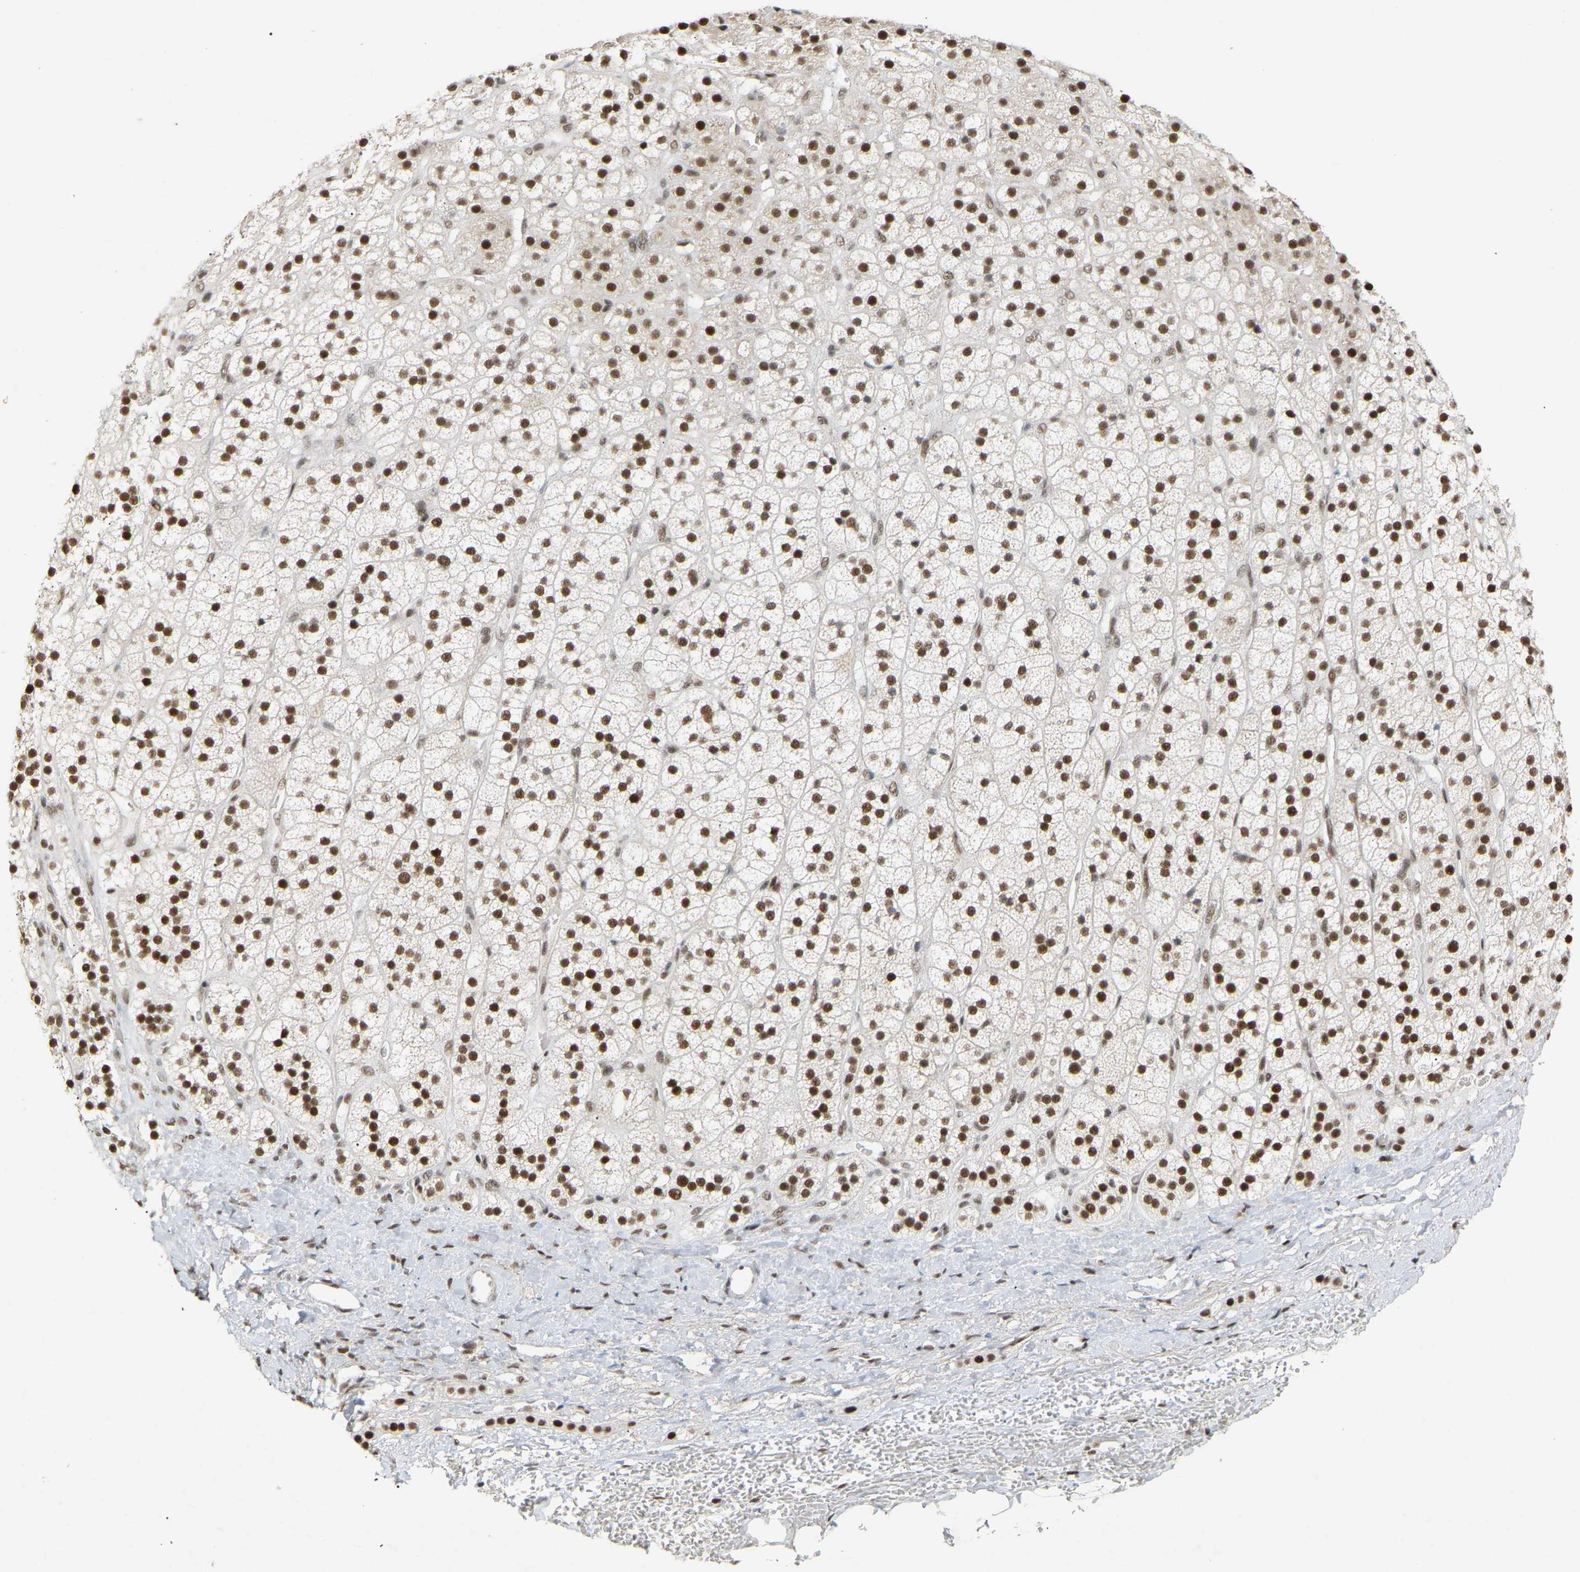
{"staining": {"intensity": "strong", "quantity": ">75%", "location": "nuclear"}, "tissue": "adrenal gland", "cell_type": "Glandular cells", "image_type": "normal", "snomed": [{"axis": "morphology", "description": "Normal tissue, NOS"}, {"axis": "topography", "description": "Adrenal gland"}], "caption": "IHC image of normal adrenal gland: adrenal gland stained using IHC reveals high levels of strong protein expression localized specifically in the nuclear of glandular cells, appearing as a nuclear brown color.", "gene": "NELFB", "patient": {"sex": "male", "age": 56}}